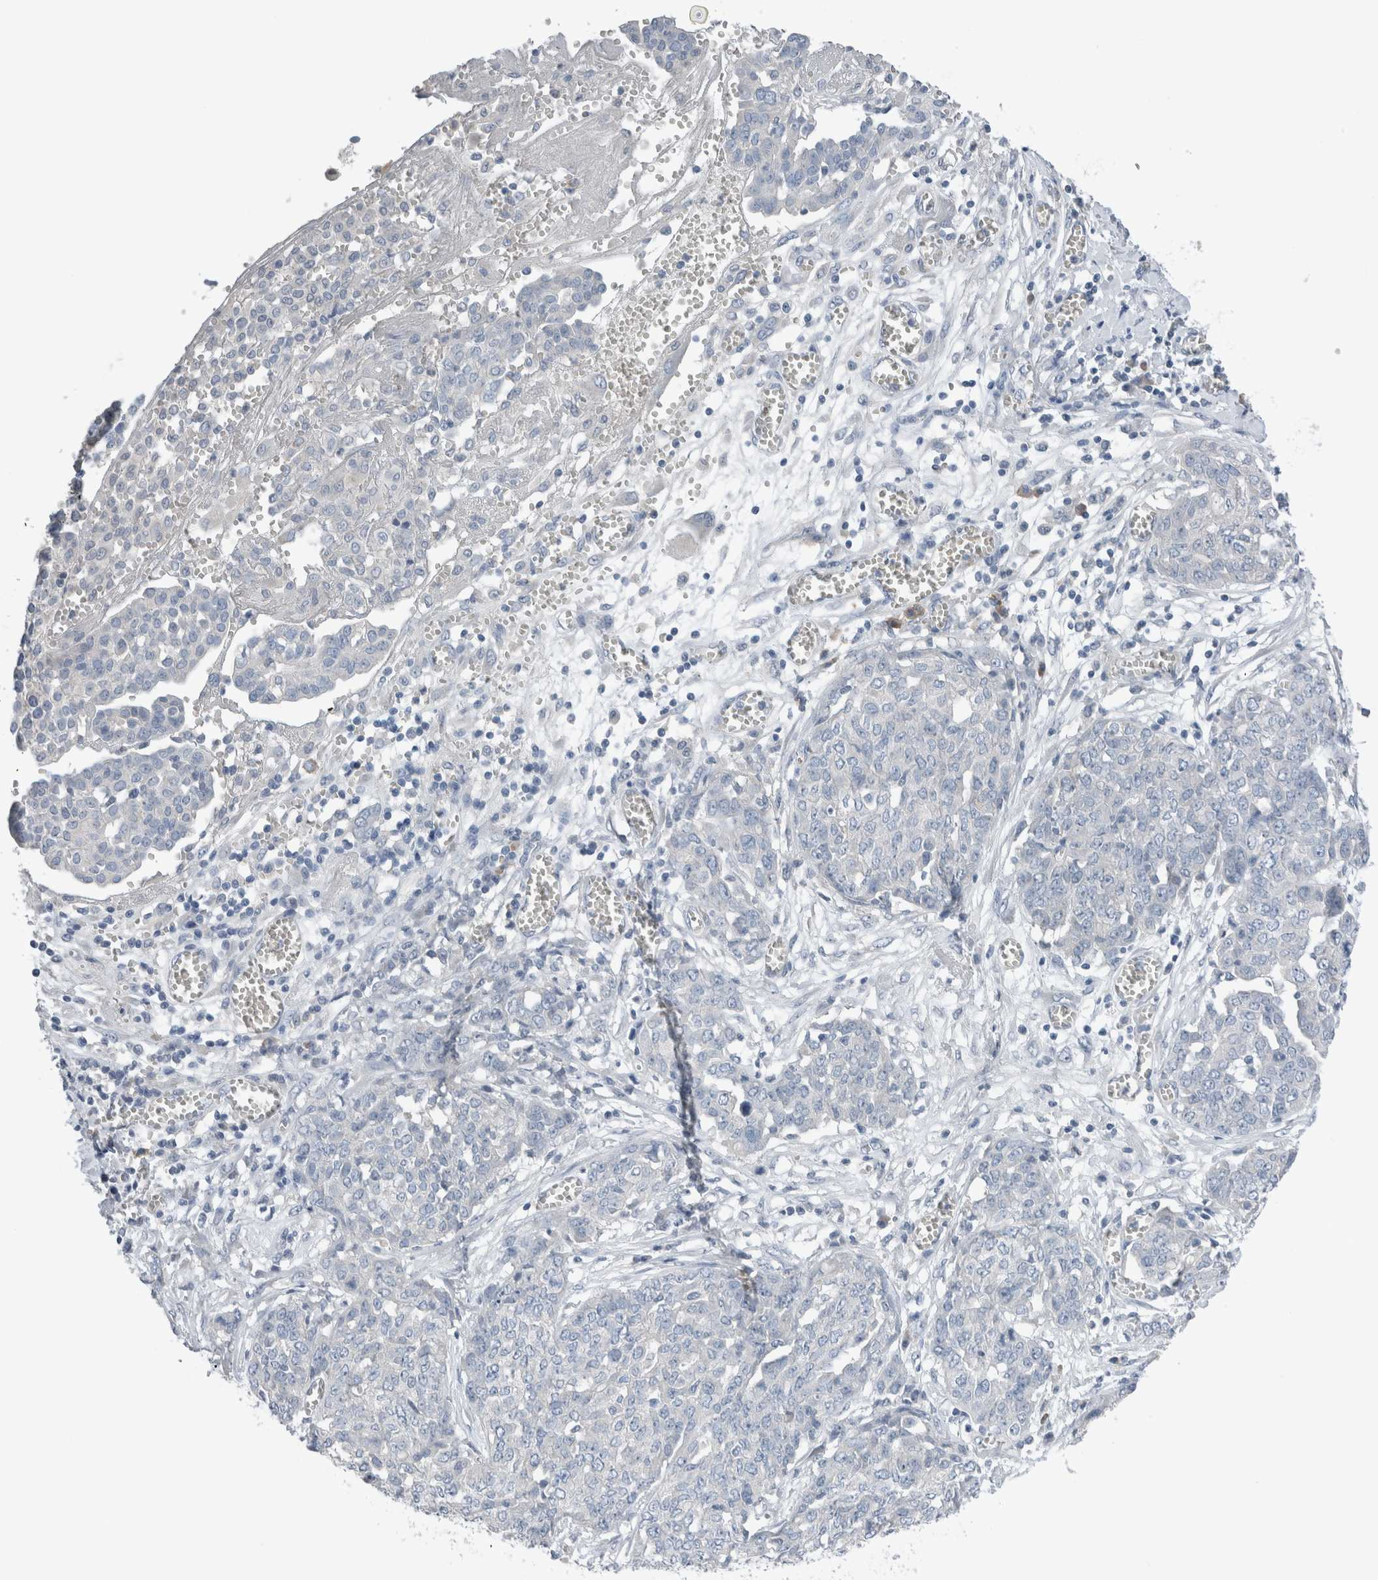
{"staining": {"intensity": "negative", "quantity": "none", "location": "none"}, "tissue": "ovarian cancer", "cell_type": "Tumor cells", "image_type": "cancer", "snomed": [{"axis": "morphology", "description": "Cystadenocarcinoma, serous, NOS"}, {"axis": "topography", "description": "Soft tissue"}, {"axis": "topography", "description": "Ovary"}], "caption": "Tumor cells show no significant protein expression in ovarian cancer (serous cystadenocarcinoma). The staining is performed using DAB (3,3'-diaminobenzidine) brown chromogen with nuclei counter-stained in using hematoxylin.", "gene": "DUOX1", "patient": {"sex": "female", "age": 57}}